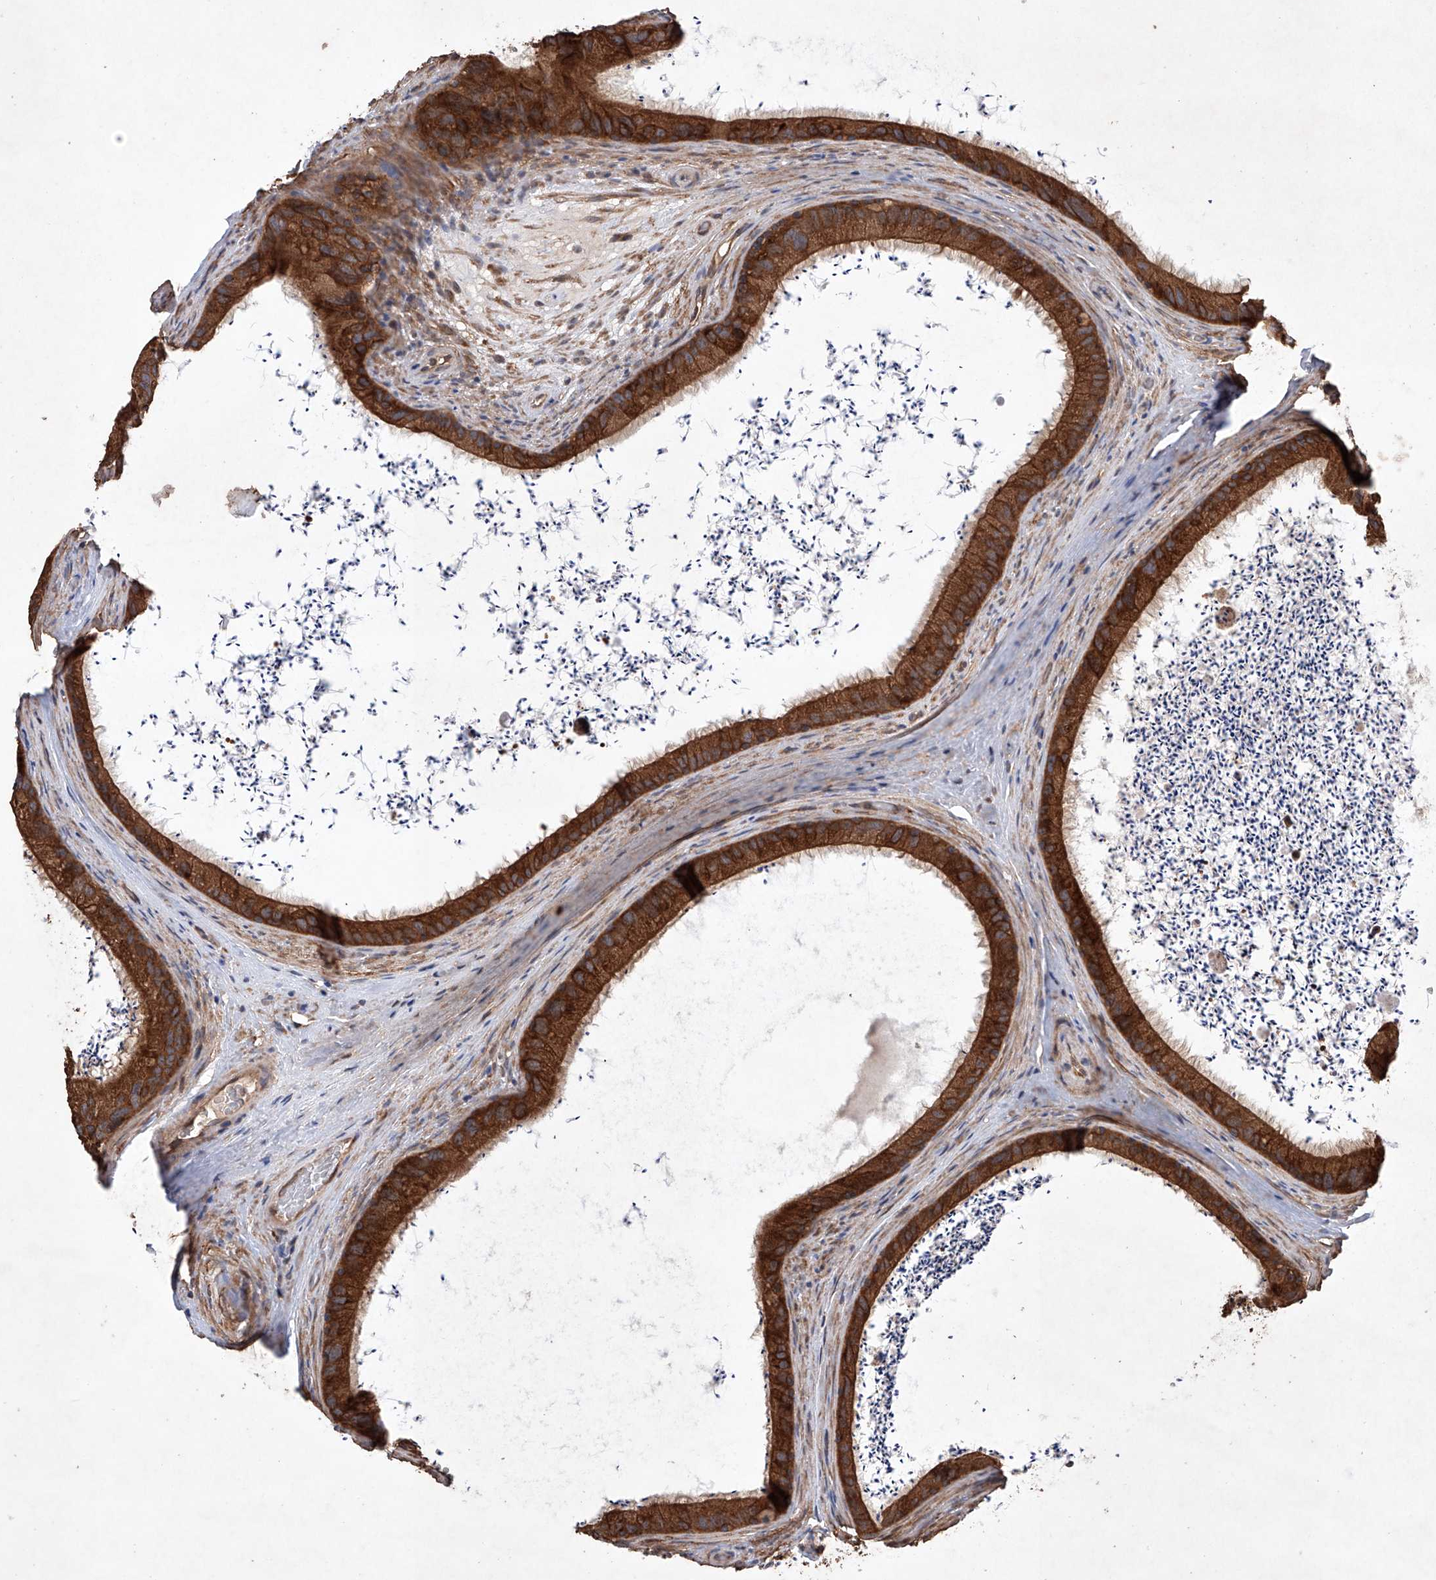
{"staining": {"intensity": "moderate", "quantity": ">75%", "location": "cytoplasmic/membranous"}, "tissue": "epididymis", "cell_type": "Glandular cells", "image_type": "normal", "snomed": [{"axis": "morphology", "description": "Normal tissue, NOS"}, {"axis": "topography", "description": "Epididymis, spermatic cord, NOS"}], "caption": "Epididymis stained with DAB immunohistochemistry (IHC) reveals medium levels of moderate cytoplasmic/membranous expression in approximately >75% of glandular cells.", "gene": "LURAP1", "patient": {"sex": "male", "age": 50}}